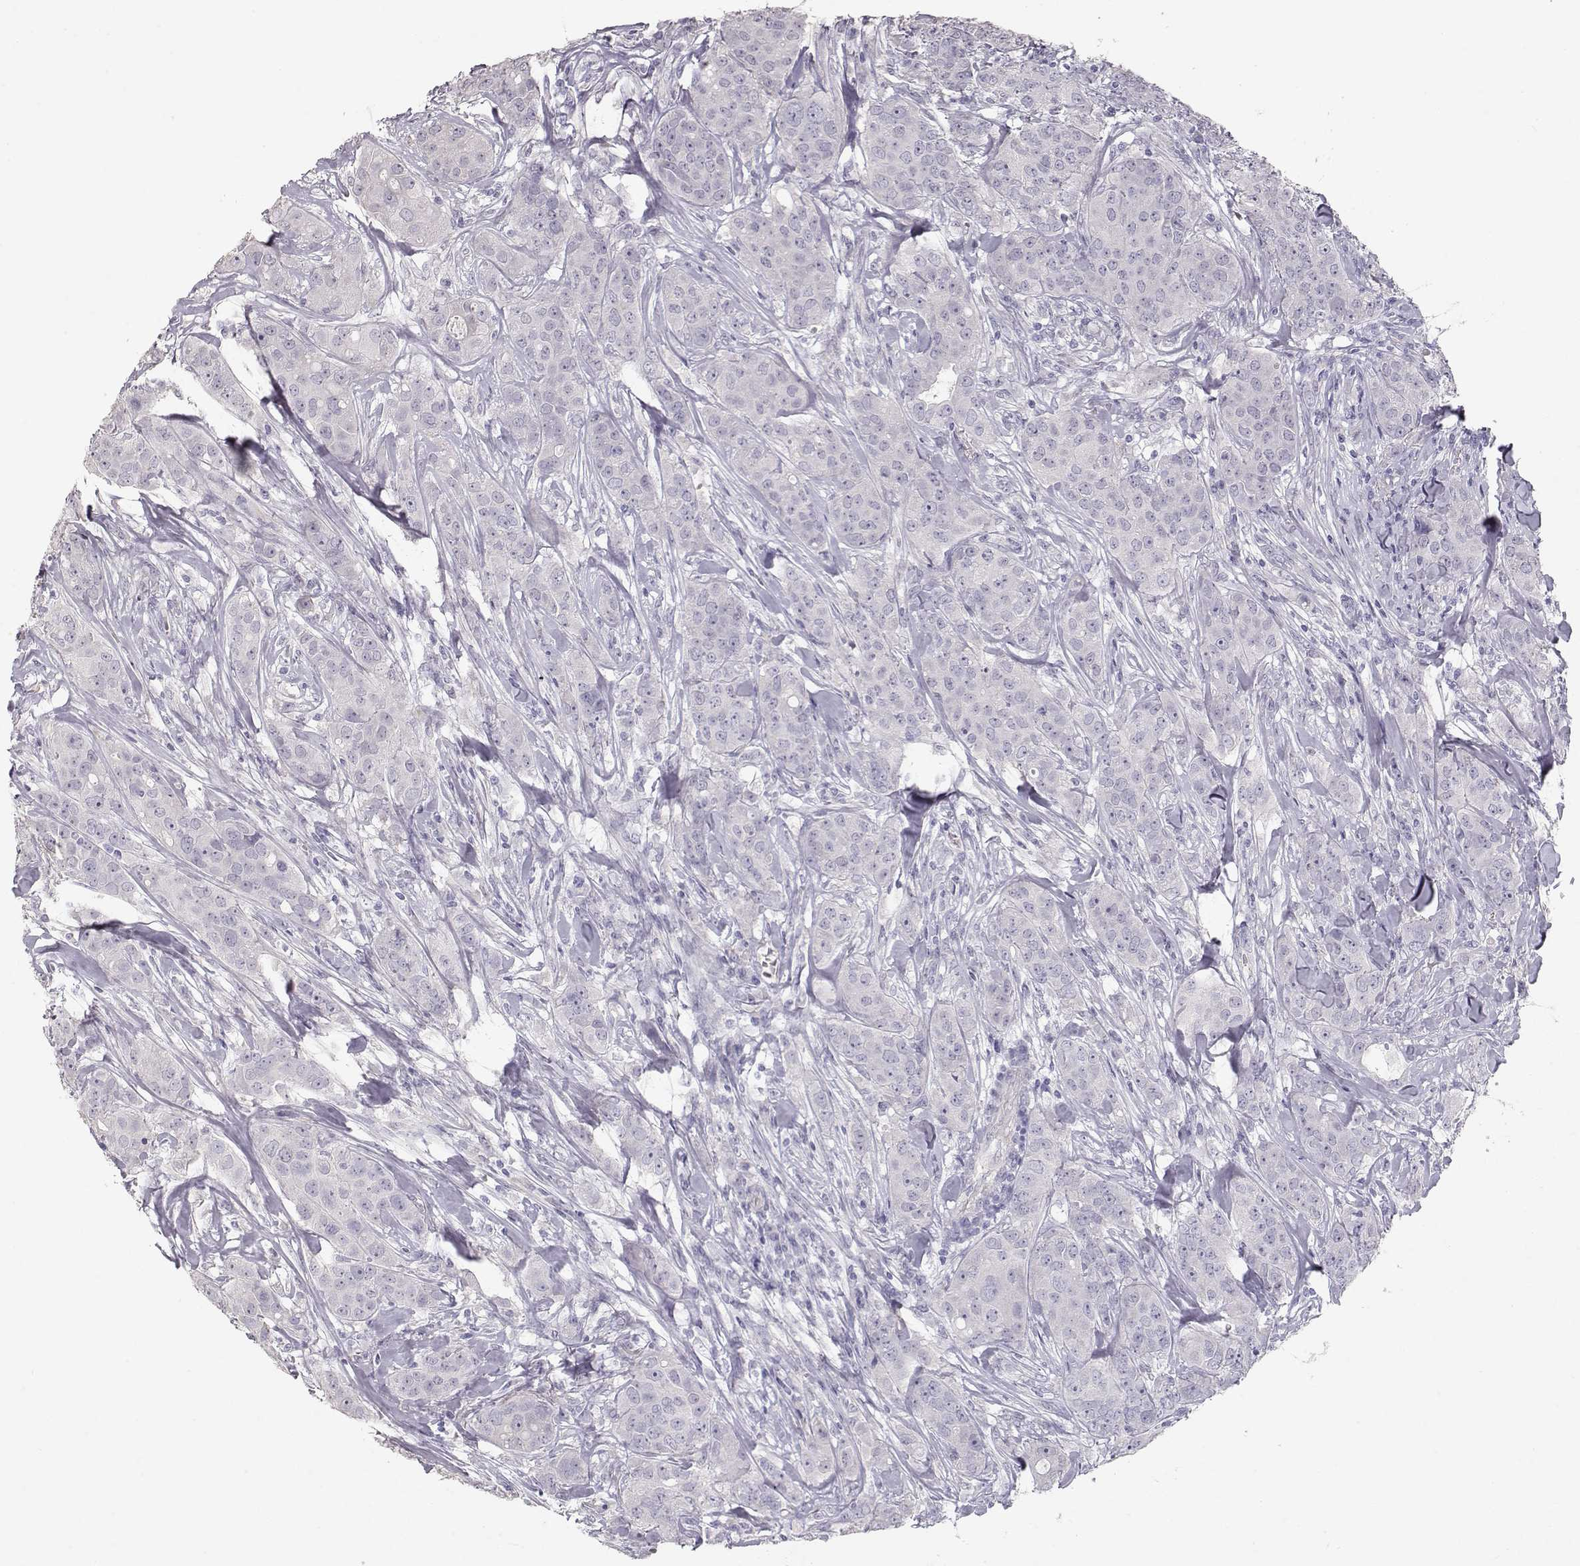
{"staining": {"intensity": "negative", "quantity": "none", "location": "none"}, "tissue": "breast cancer", "cell_type": "Tumor cells", "image_type": "cancer", "snomed": [{"axis": "morphology", "description": "Duct carcinoma"}, {"axis": "topography", "description": "Breast"}], "caption": "This is a image of immunohistochemistry staining of infiltrating ductal carcinoma (breast), which shows no expression in tumor cells.", "gene": "SLC18A1", "patient": {"sex": "female", "age": 43}}